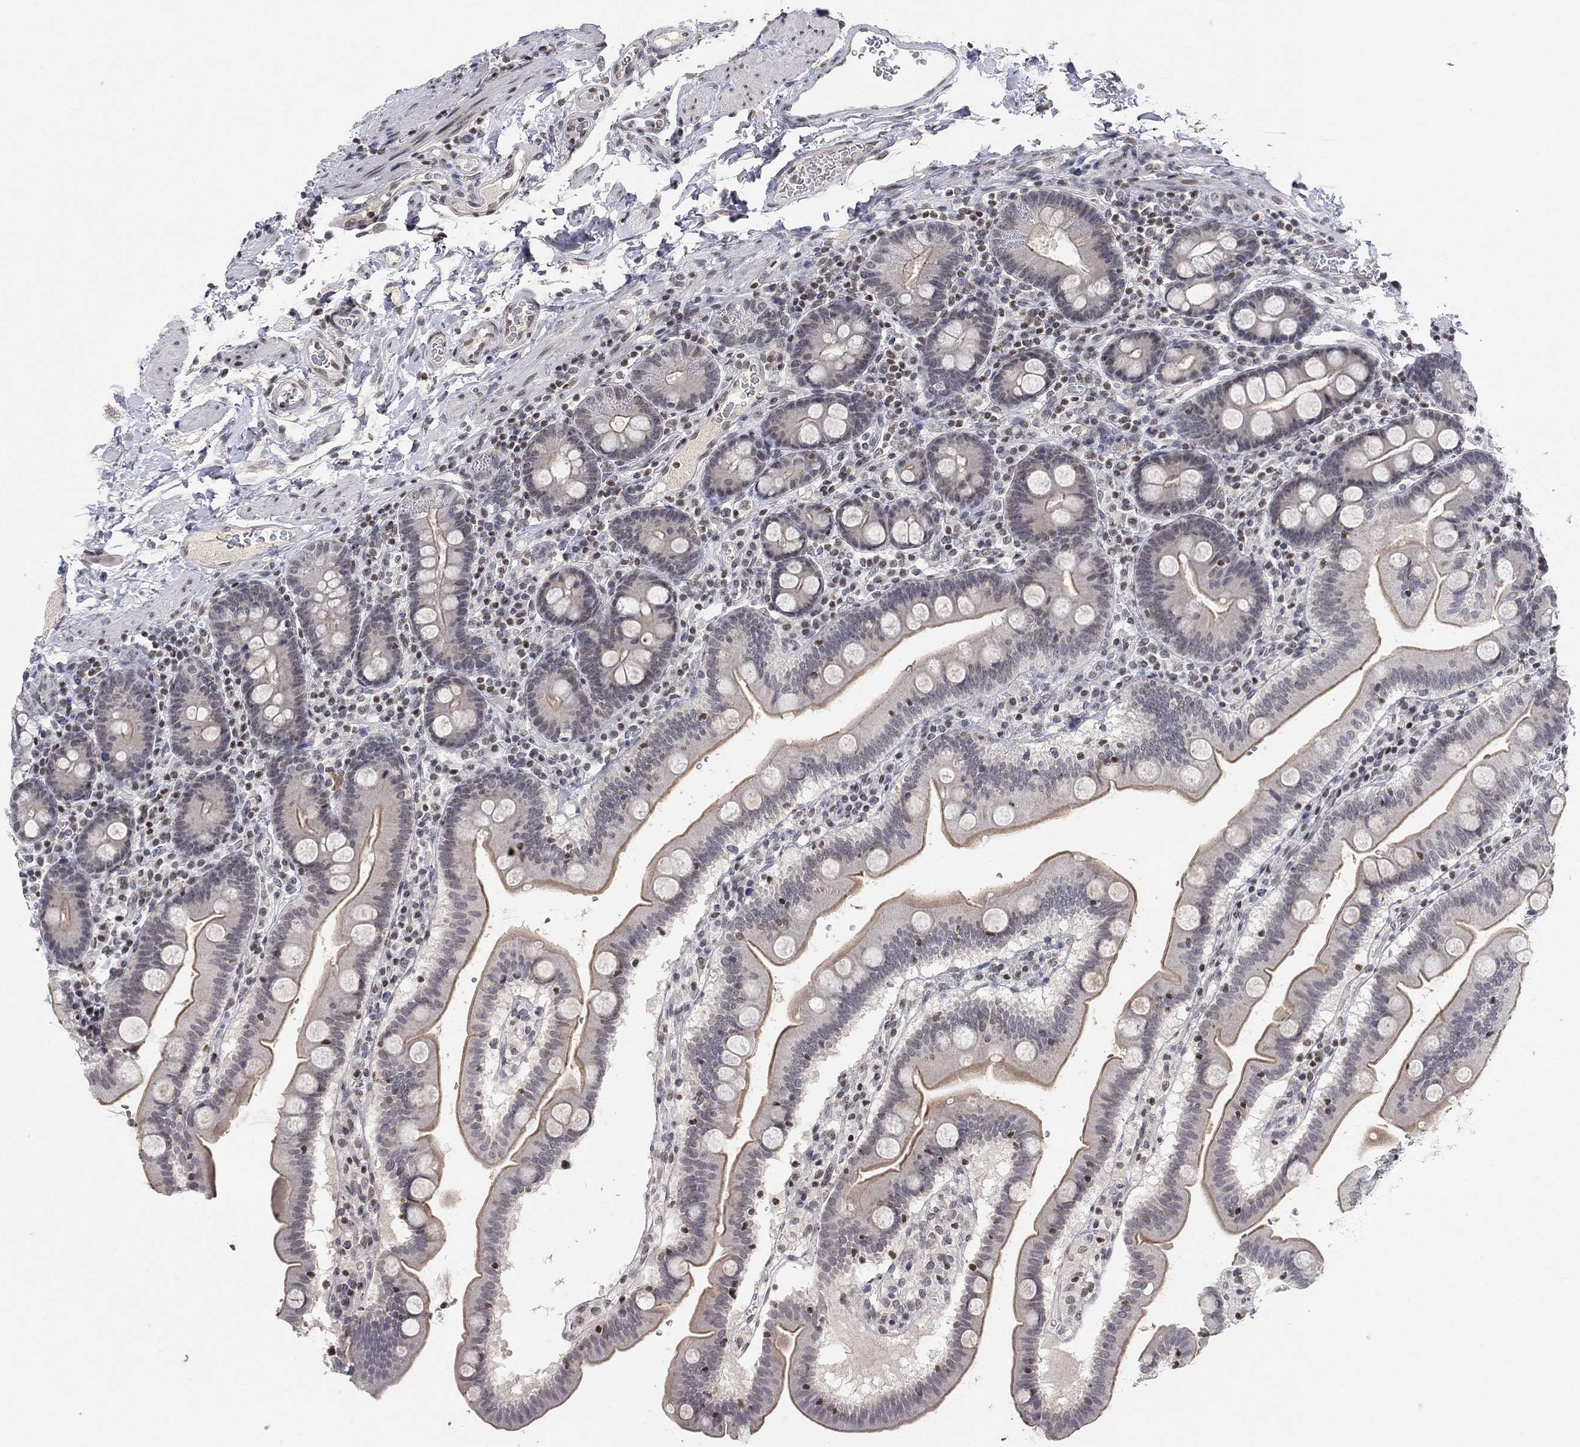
{"staining": {"intensity": "moderate", "quantity": "25%-75%", "location": "cytoplasmic/membranous"}, "tissue": "duodenum", "cell_type": "Glandular cells", "image_type": "normal", "snomed": [{"axis": "morphology", "description": "Normal tissue, NOS"}, {"axis": "topography", "description": "Duodenum"}], "caption": "Normal duodenum reveals moderate cytoplasmic/membranous positivity in approximately 25%-75% of glandular cells, visualized by immunohistochemistry.", "gene": "KLF12", "patient": {"sex": "male", "age": 59}}